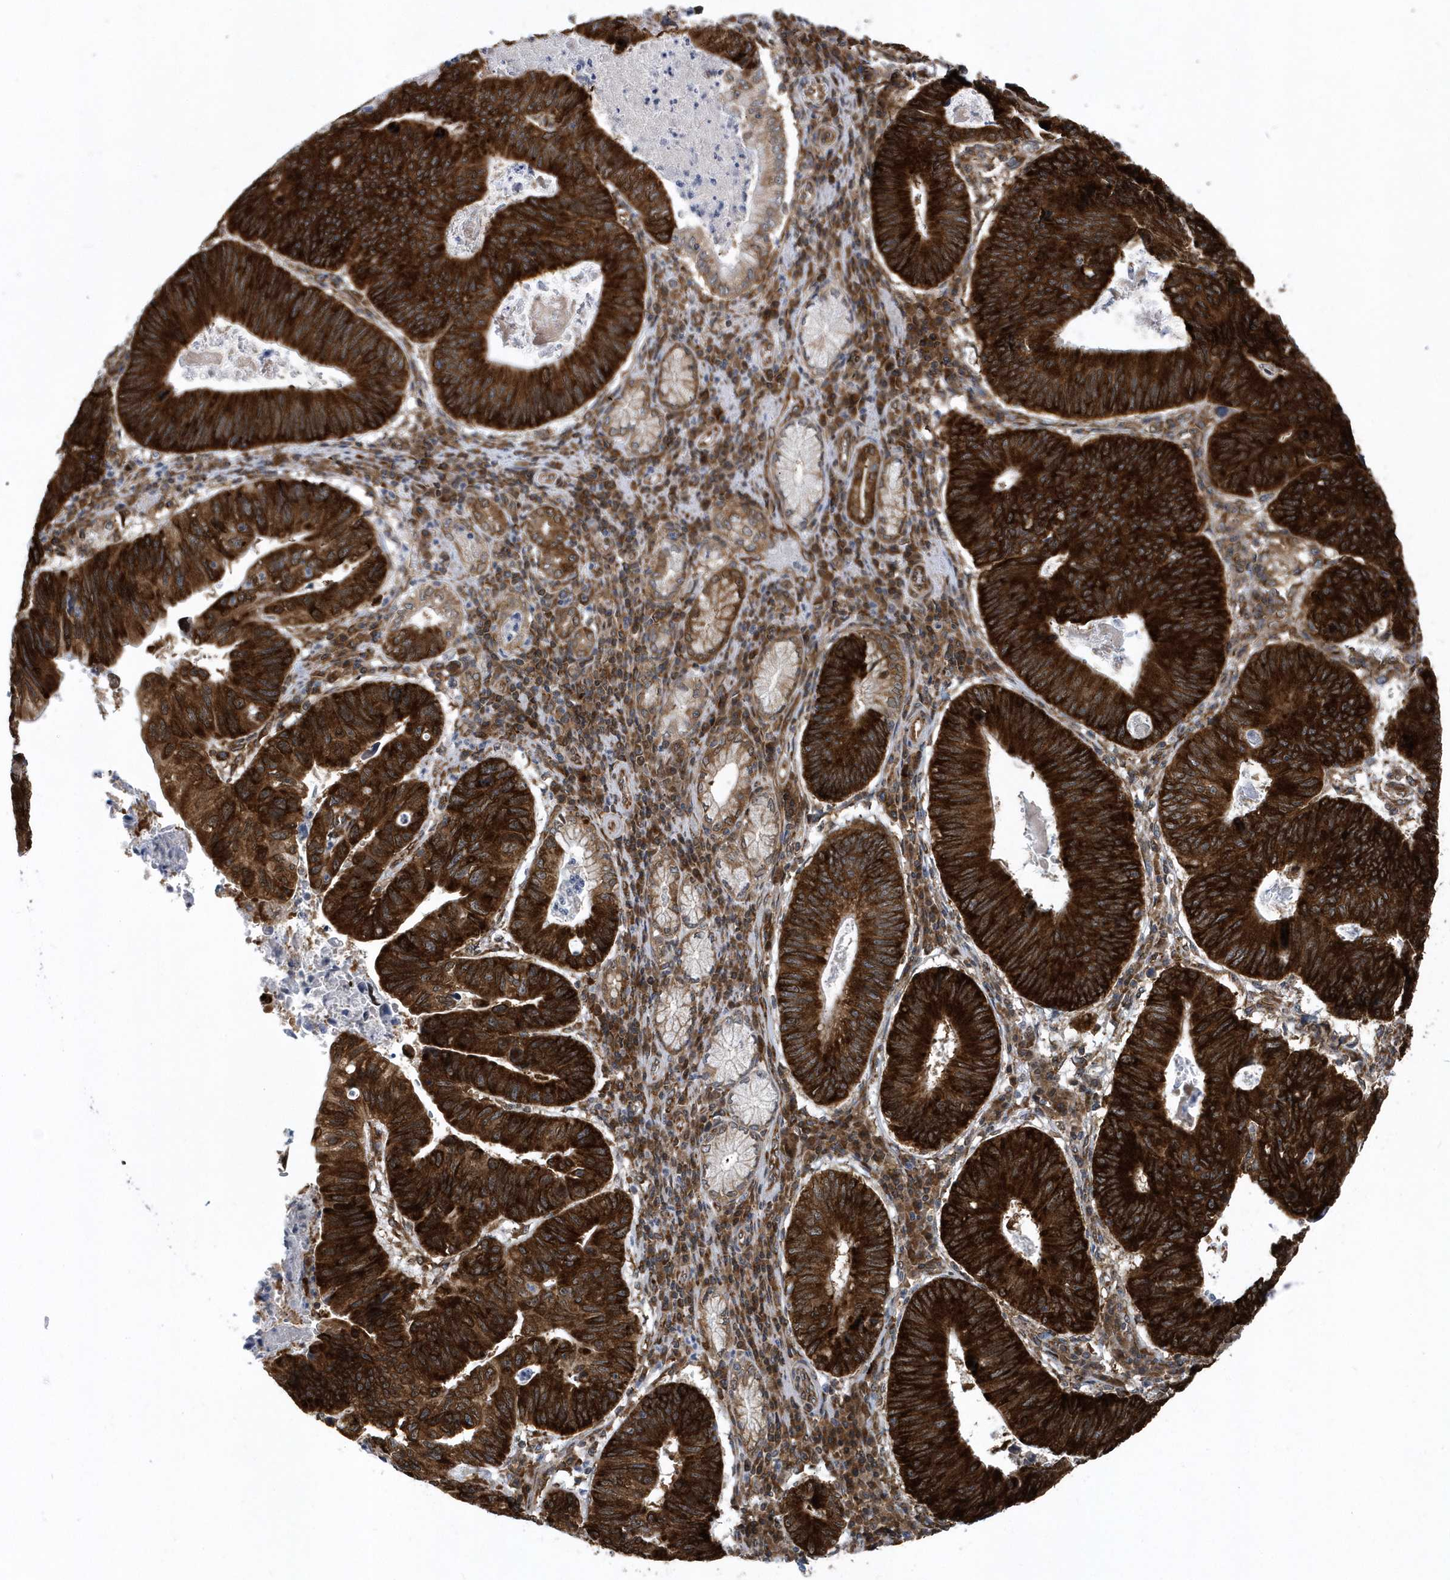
{"staining": {"intensity": "strong", "quantity": ">75%", "location": "cytoplasmic/membranous"}, "tissue": "stomach cancer", "cell_type": "Tumor cells", "image_type": "cancer", "snomed": [{"axis": "morphology", "description": "Adenocarcinoma, NOS"}, {"axis": "topography", "description": "Stomach"}], "caption": "Immunohistochemistry (IHC) (DAB) staining of stomach cancer demonstrates strong cytoplasmic/membranous protein expression in about >75% of tumor cells. Immunohistochemistry (IHC) stains the protein of interest in brown and the nuclei are stained blue.", "gene": "PHF1", "patient": {"sex": "male", "age": 59}}